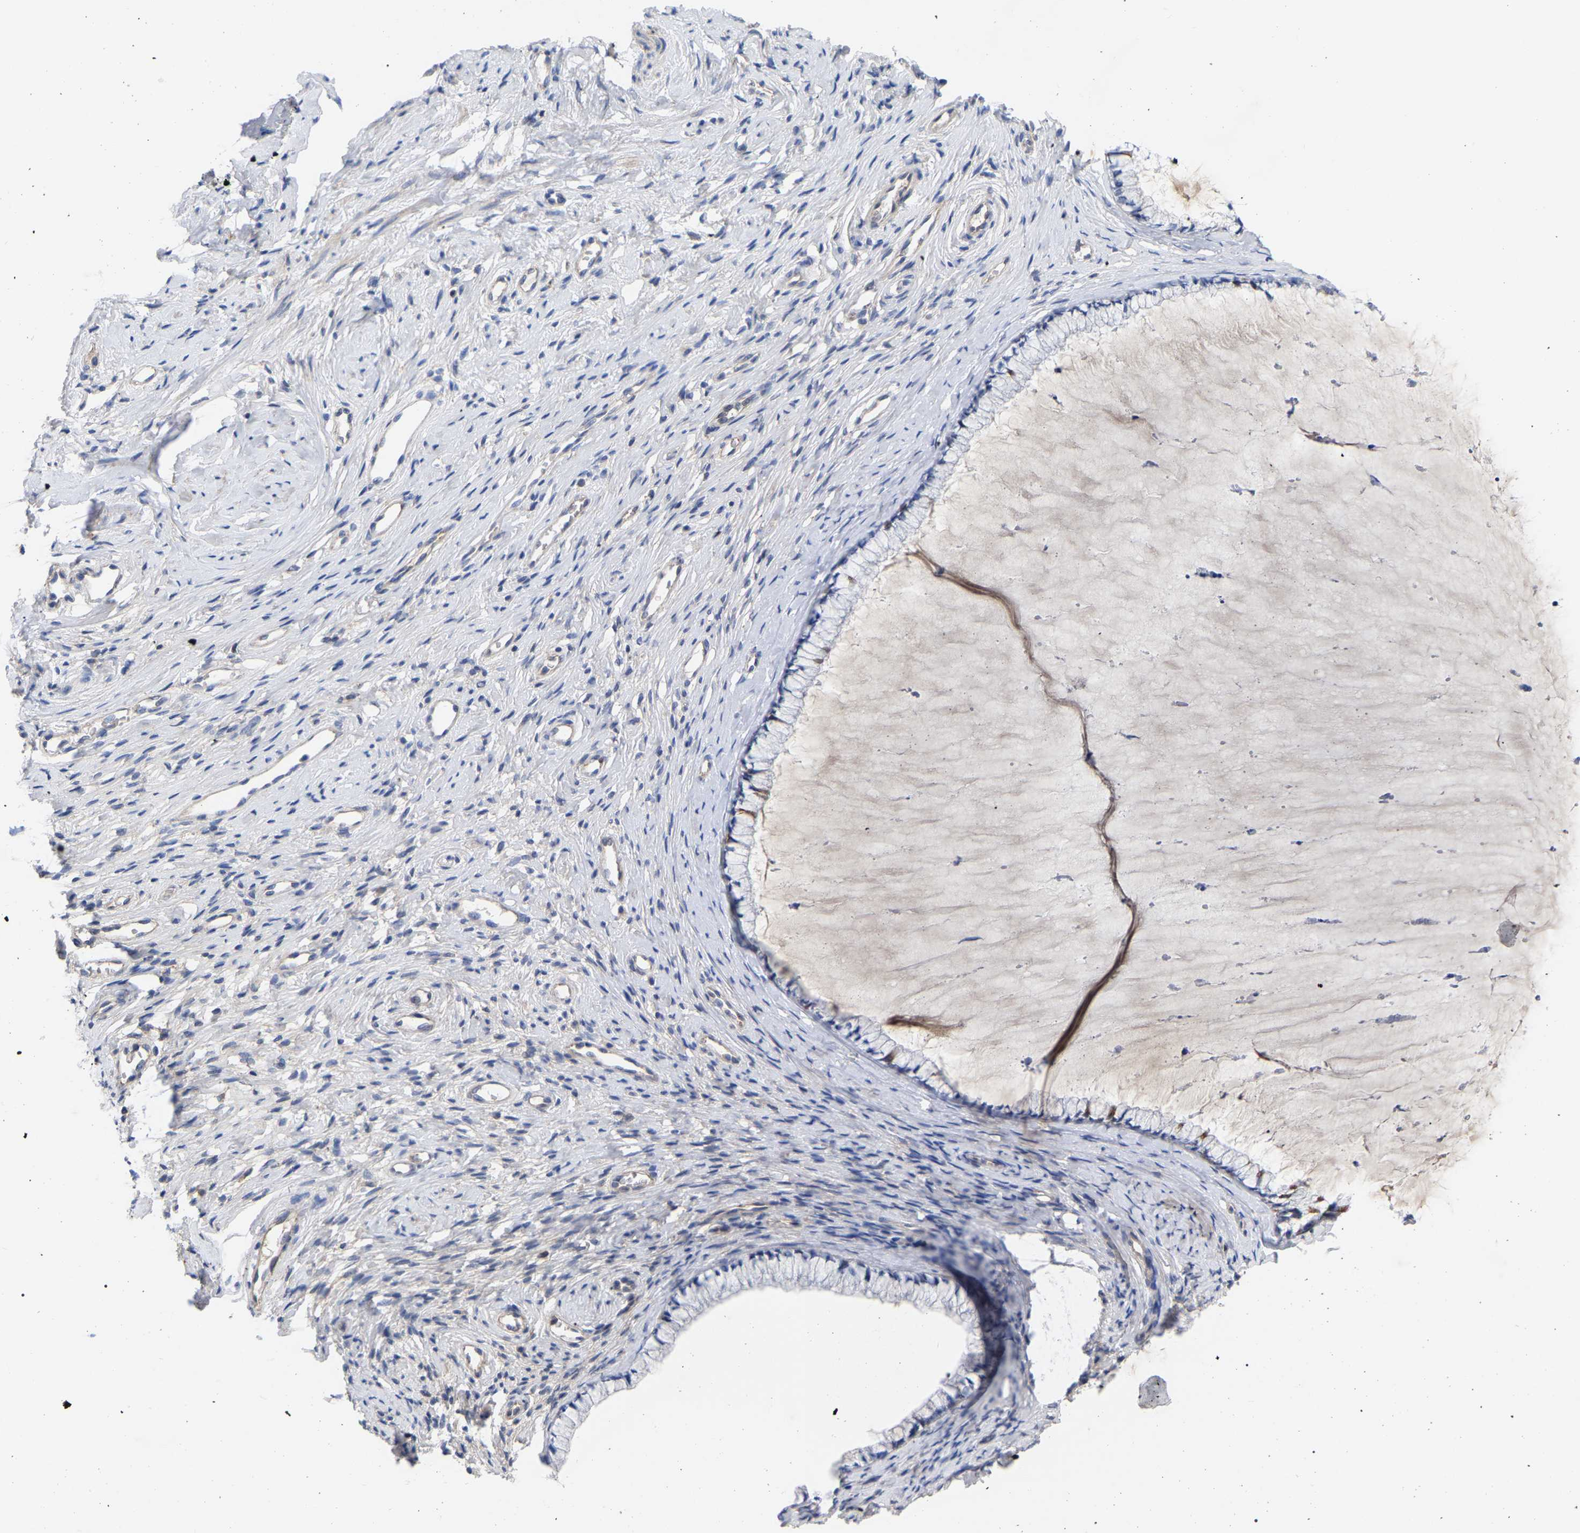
{"staining": {"intensity": "moderate", "quantity": "25%-75%", "location": "cytoplasmic/membranous"}, "tissue": "cervix", "cell_type": "Glandular cells", "image_type": "normal", "snomed": [{"axis": "morphology", "description": "Normal tissue, NOS"}, {"axis": "topography", "description": "Cervix"}], "caption": "This is an image of IHC staining of unremarkable cervix, which shows moderate staining in the cytoplasmic/membranous of glandular cells.", "gene": "TCP1", "patient": {"sex": "female", "age": 77}}